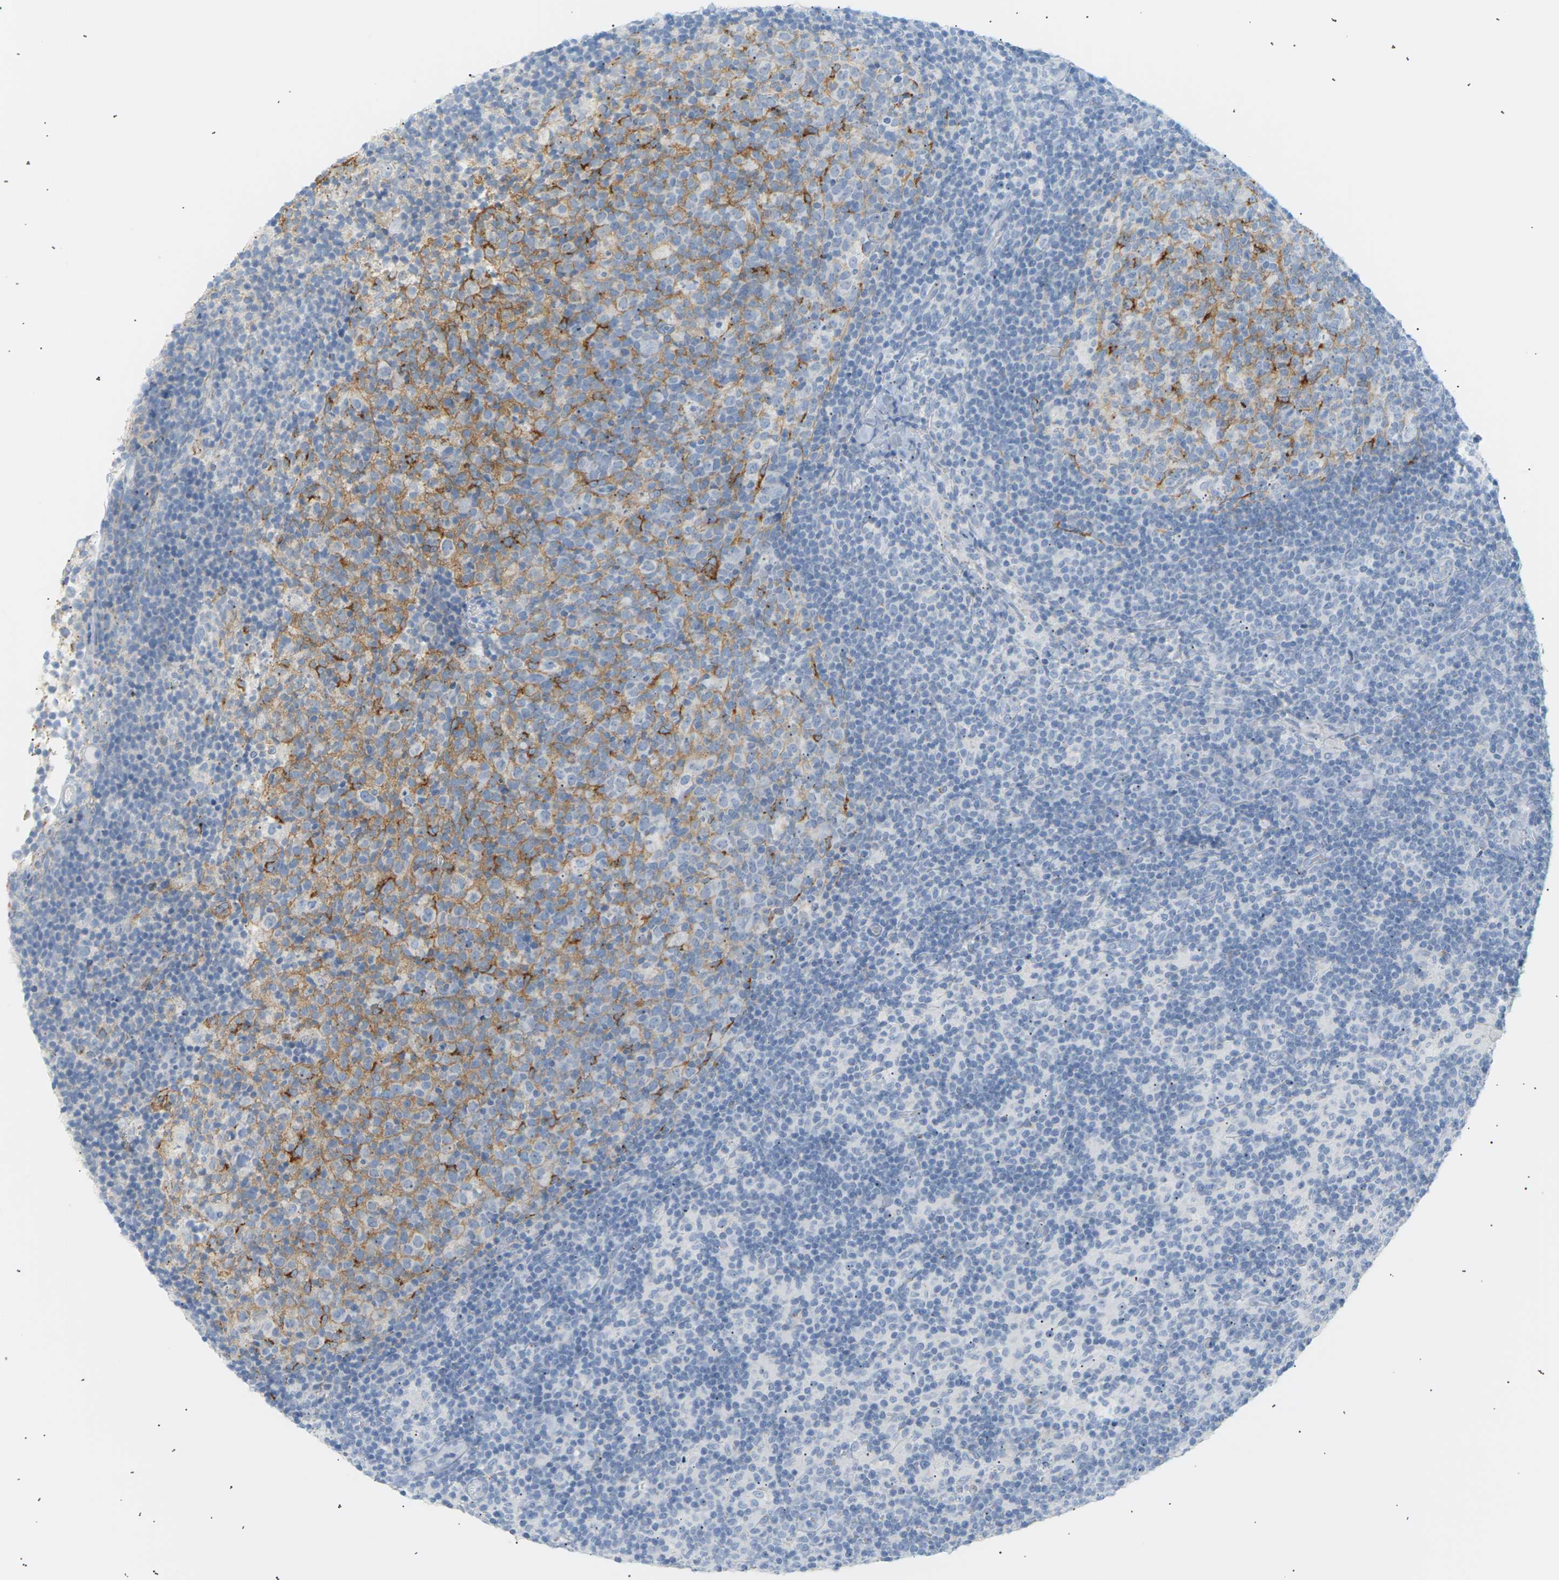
{"staining": {"intensity": "negative", "quantity": "none", "location": "none"}, "tissue": "lymph node", "cell_type": "Germinal center cells", "image_type": "normal", "snomed": [{"axis": "morphology", "description": "Normal tissue, NOS"}, {"axis": "morphology", "description": "Inflammation, NOS"}, {"axis": "topography", "description": "Lymph node"}], "caption": "This is a photomicrograph of IHC staining of unremarkable lymph node, which shows no positivity in germinal center cells.", "gene": "CLU", "patient": {"sex": "male", "age": 55}}